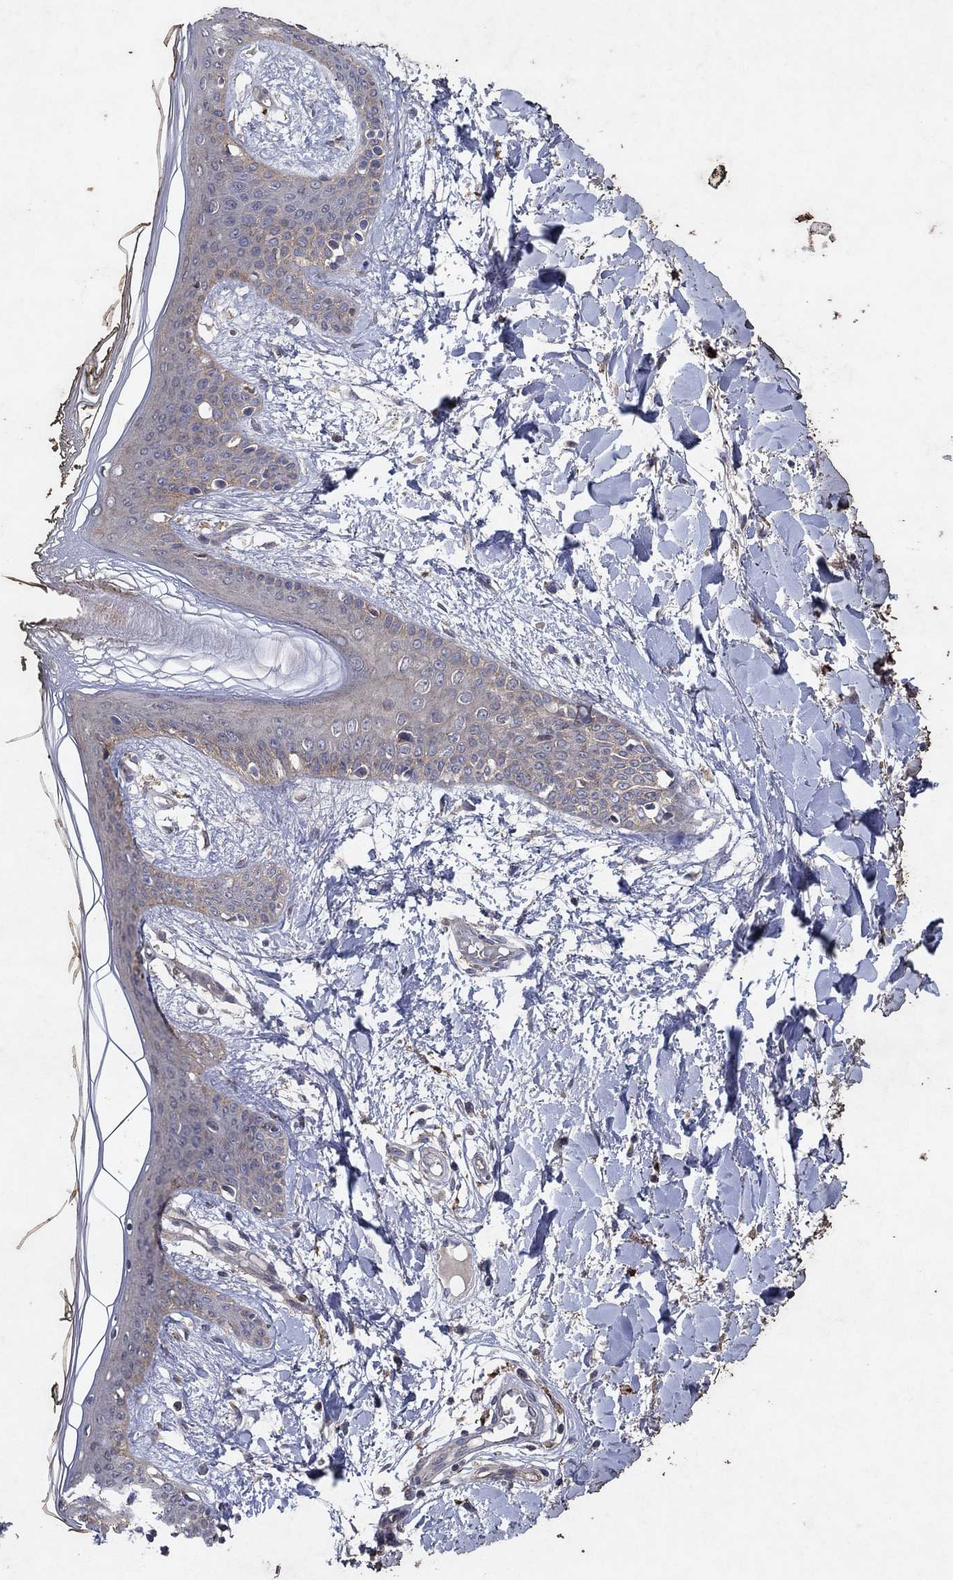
{"staining": {"intensity": "moderate", "quantity": "25%-75%", "location": "cytoplasmic/membranous"}, "tissue": "skin", "cell_type": "Fibroblasts", "image_type": "normal", "snomed": [{"axis": "morphology", "description": "Normal tissue, NOS"}, {"axis": "topography", "description": "Skin"}], "caption": "A histopathology image of human skin stained for a protein reveals moderate cytoplasmic/membranous brown staining in fibroblasts.", "gene": "FRG1", "patient": {"sex": "female", "age": 34}}